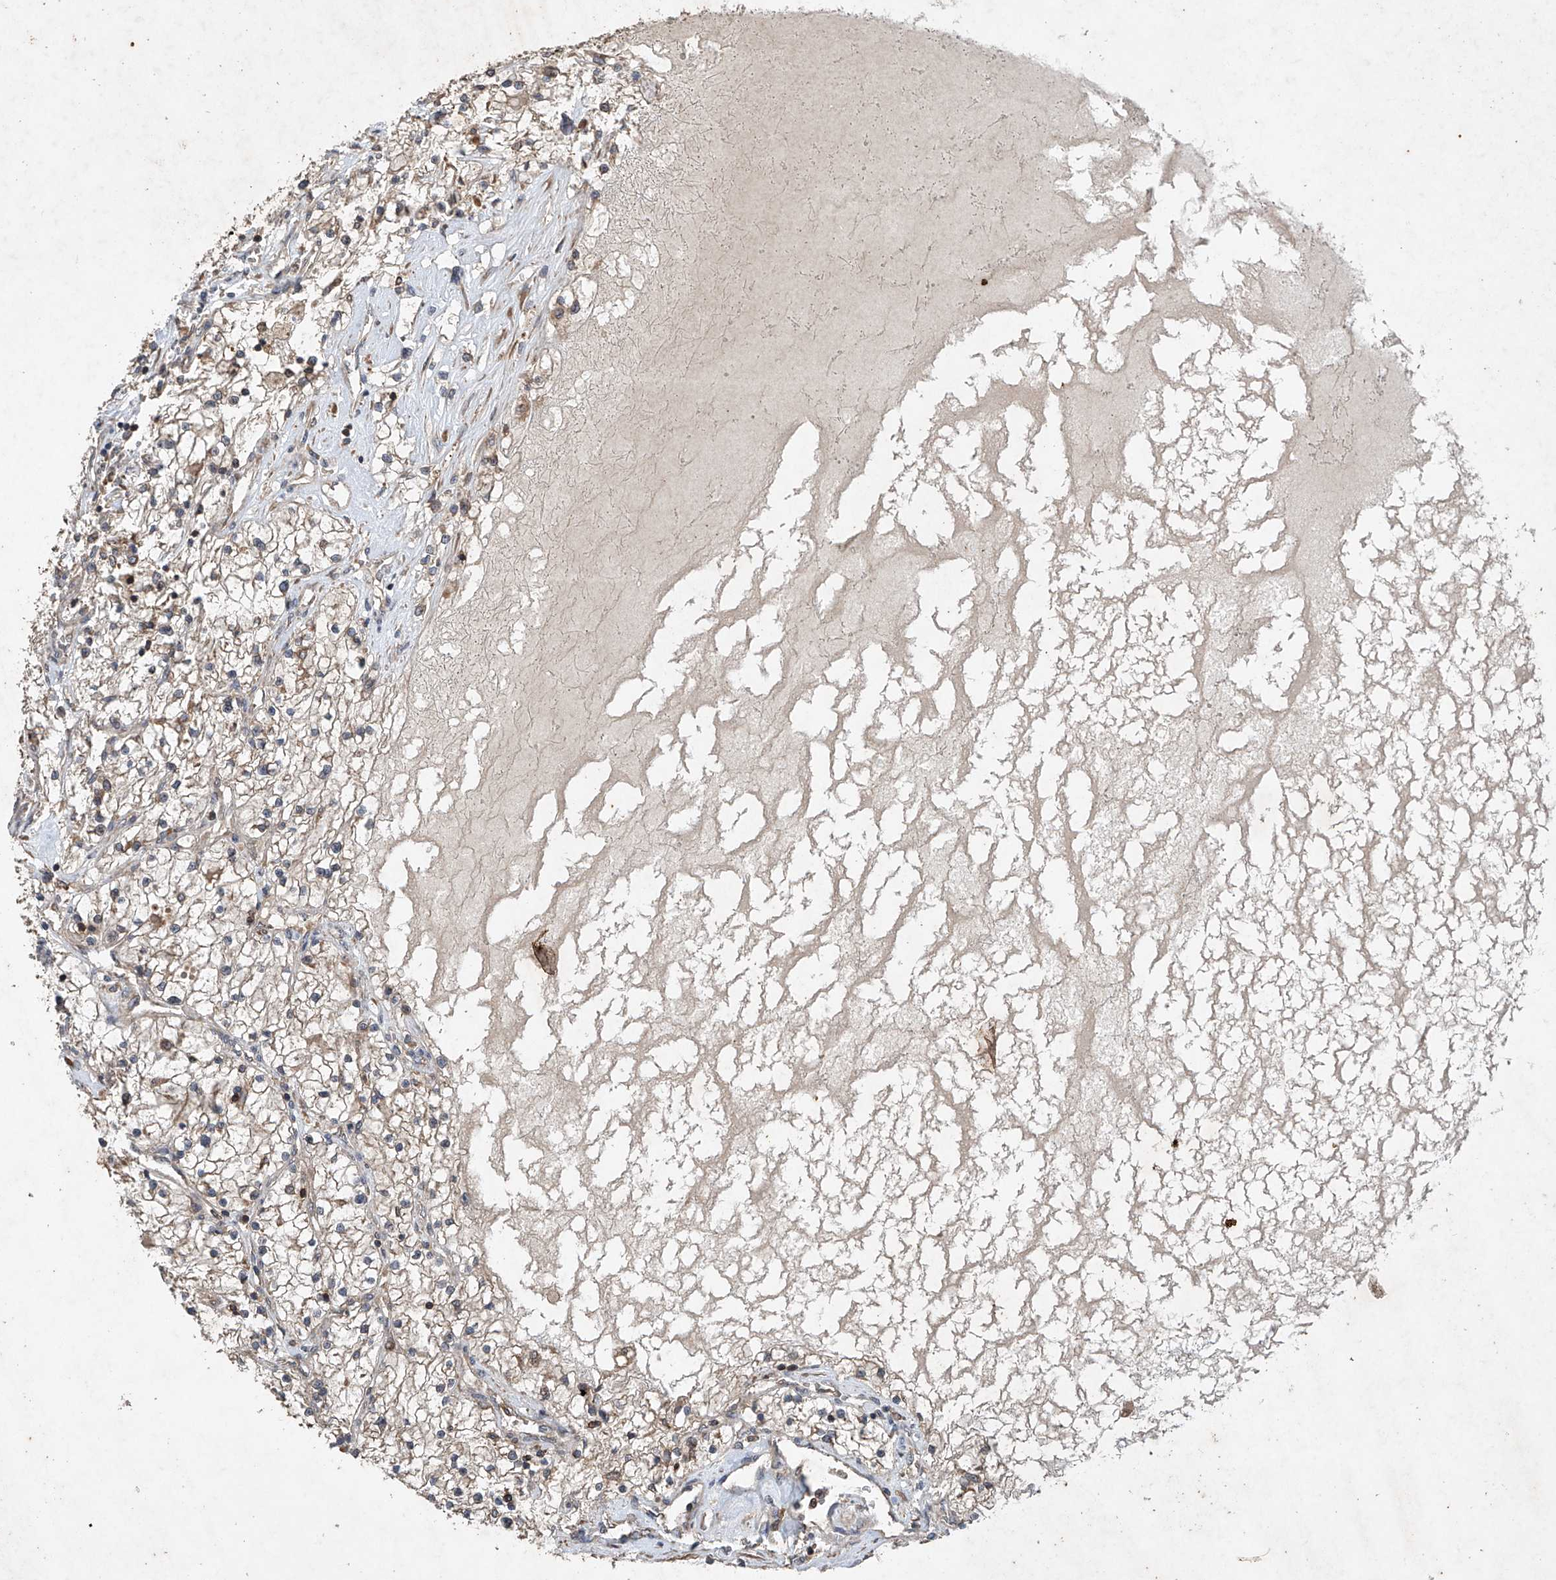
{"staining": {"intensity": "weak", "quantity": "<25%", "location": "cytoplasmic/membranous"}, "tissue": "renal cancer", "cell_type": "Tumor cells", "image_type": "cancer", "snomed": [{"axis": "morphology", "description": "Normal tissue, NOS"}, {"axis": "morphology", "description": "Adenocarcinoma, NOS"}, {"axis": "topography", "description": "Kidney"}], "caption": "The histopathology image displays no staining of tumor cells in renal adenocarcinoma.", "gene": "CEP85L", "patient": {"sex": "male", "age": 68}}